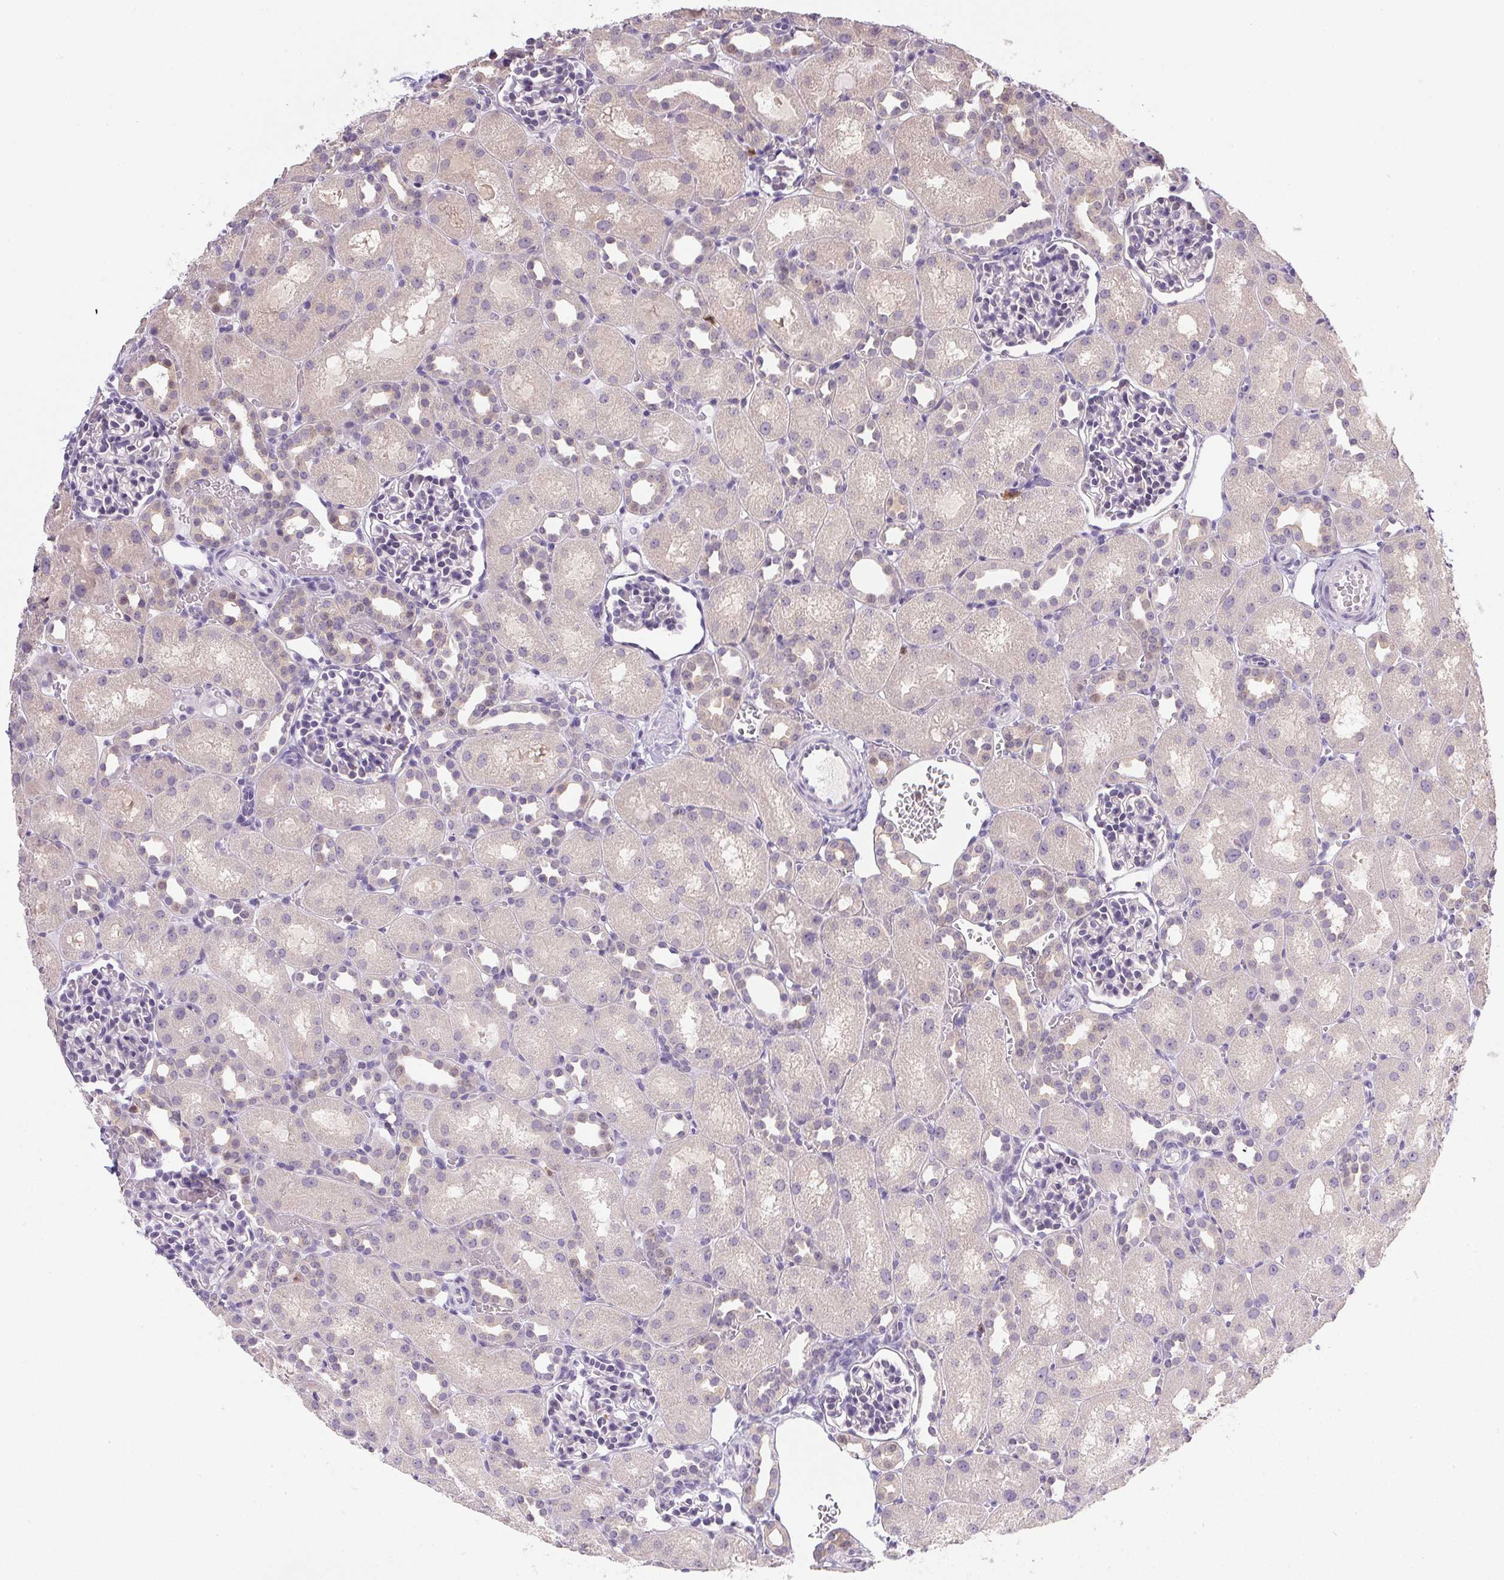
{"staining": {"intensity": "weak", "quantity": "<25%", "location": "cytoplasmic/membranous"}, "tissue": "kidney", "cell_type": "Cells in glomeruli", "image_type": "normal", "snomed": [{"axis": "morphology", "description": "Normal tissue, NOS"}, {"axis": "topography", "description": "Kidney"}], "caption": "A photomicrograph of kidney stained for a protein reveals no brown staining in cells in glomeruli.", "gene": "DNAJC5G", "patient": {"sex": "male", "age": 1}}